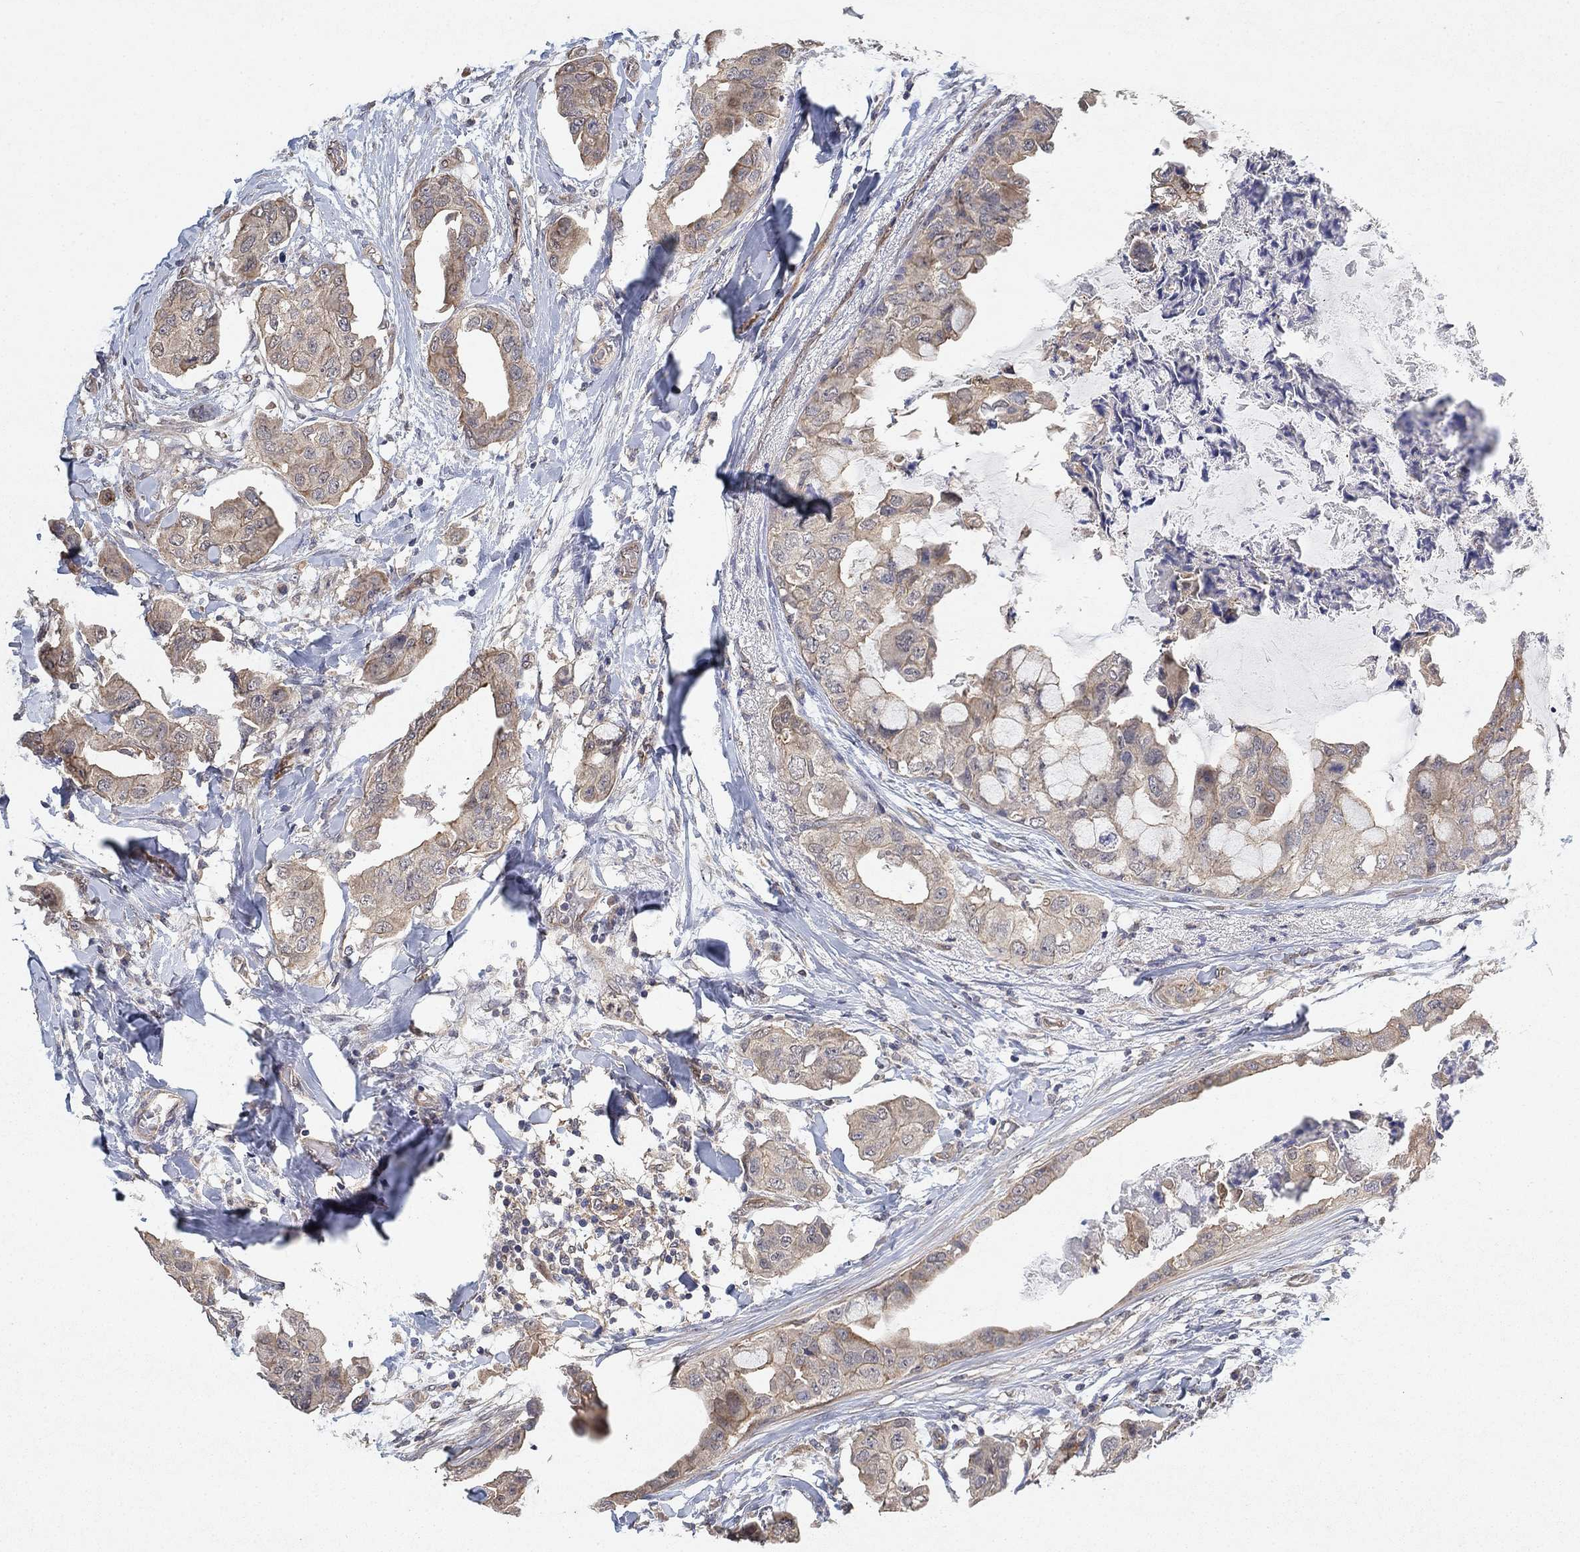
{"staining": {"intensity": "weak", "quantity": ">75%", "location": "cytoplasmic/membranous"}, "tissue": "breast cancer", "cell_type": "Tumor cells", "image_type": "cancer", "snomed": [{"axis": "morphology", "description": "Normal tissue, NOS"}, {"axis": "morphology", "description": "Duct carcinoma"}, {"axis": "topography", "description": "Breast"}], "caption": "Immunohistochemistry (IHC) of human invasive ductal carcinoma (breast) demonstrates low levels of weak cytoplasmic/membranous staining in approximately >75% of tumor cells.", "gene": "MCUR1", "patient": {"sex": "female", "age": 40}}